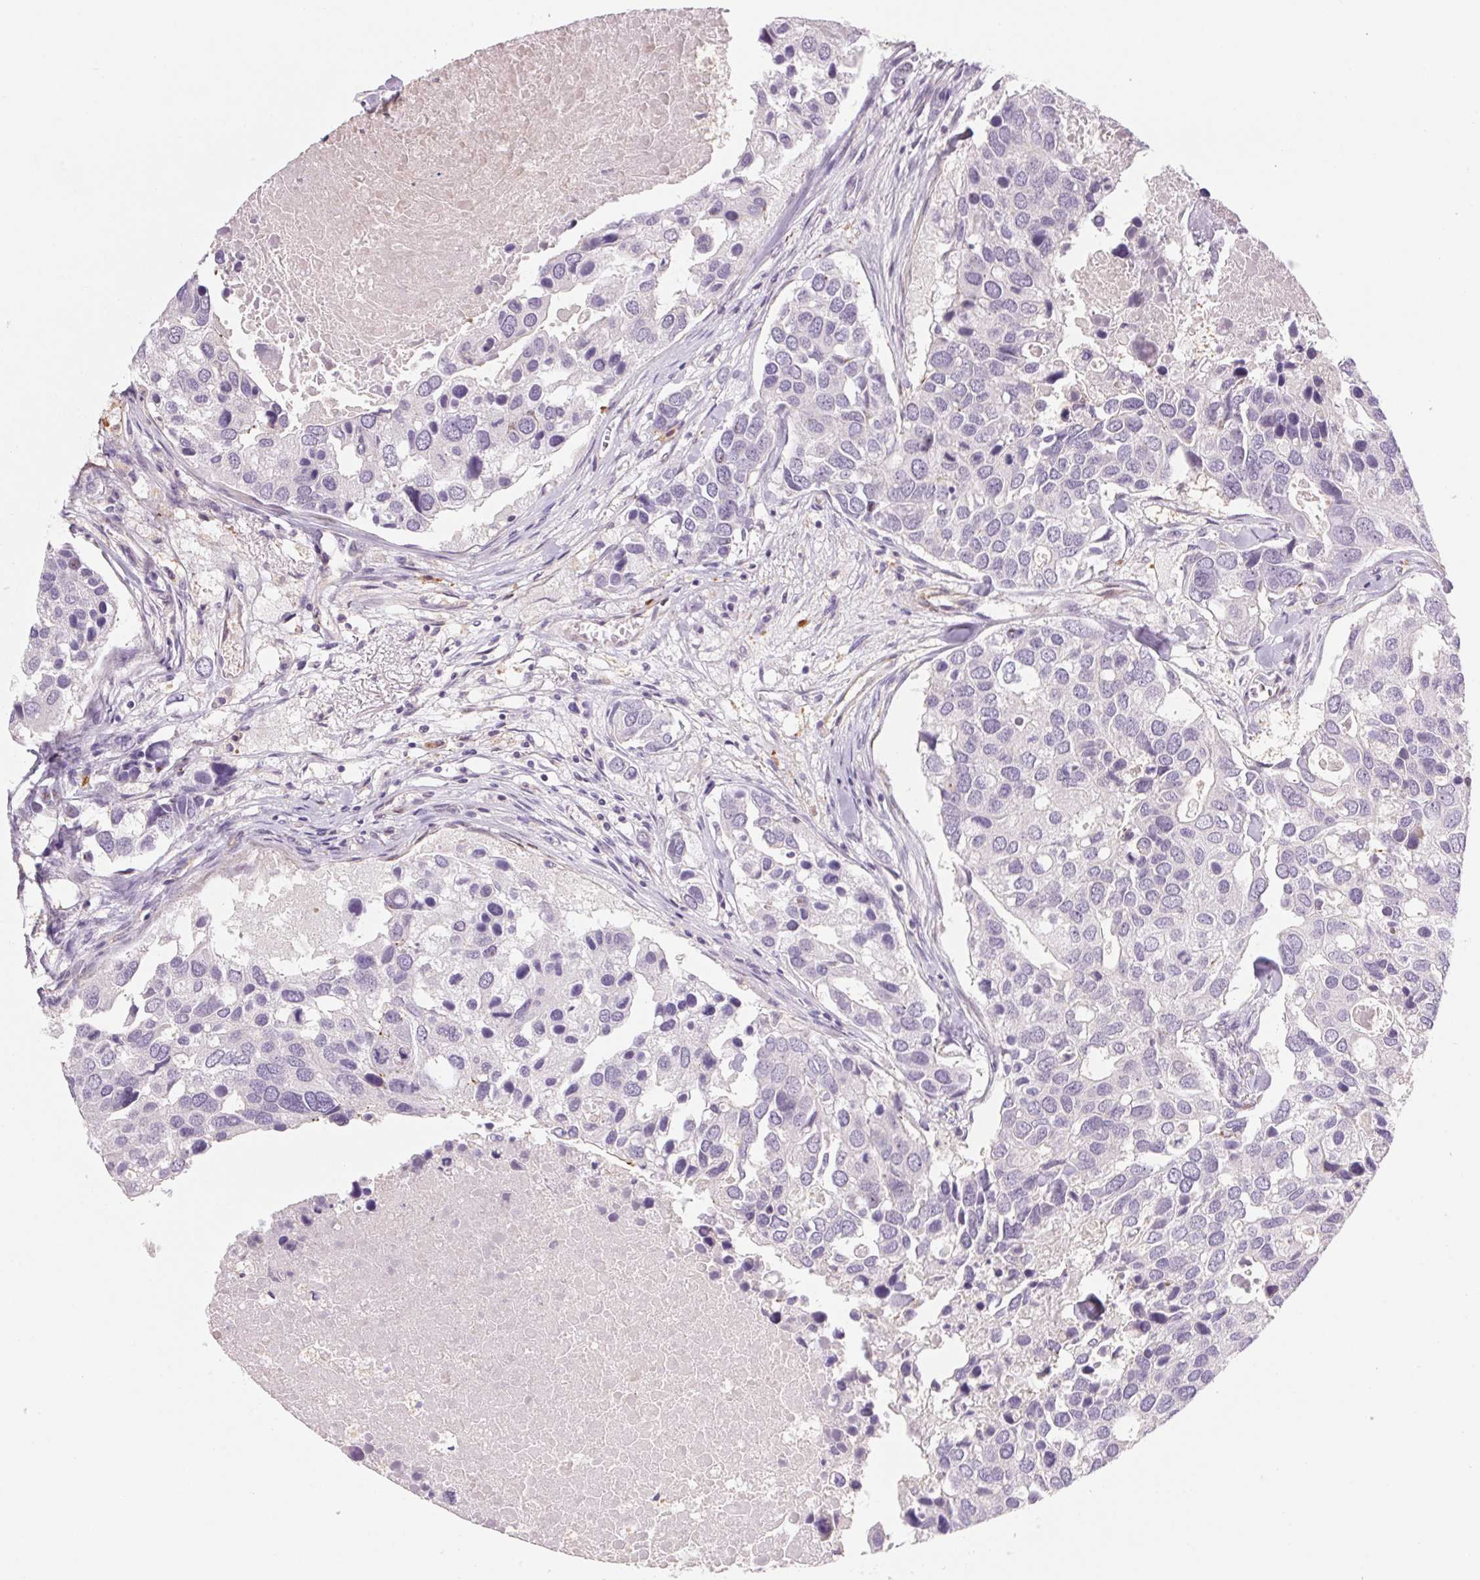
{"staining": {"intensity": "negative", "quantity": "none", "location": "none"}, "tissue": "breast cancer", "cell_type": "Tumor cells", "image_type": "cancer", "snomed": [{"axis": "morphology", "description": "Duct carcinoma"}, {"axis": "topography", "description": "Breast"}], "caption": "IHC photomicrograph of breast cancer stained for a protein (brown), which reveals no positivity in tumor cells.", "gene": "ANKRD13B", "patient": {"sex": "female", "age": 83}}